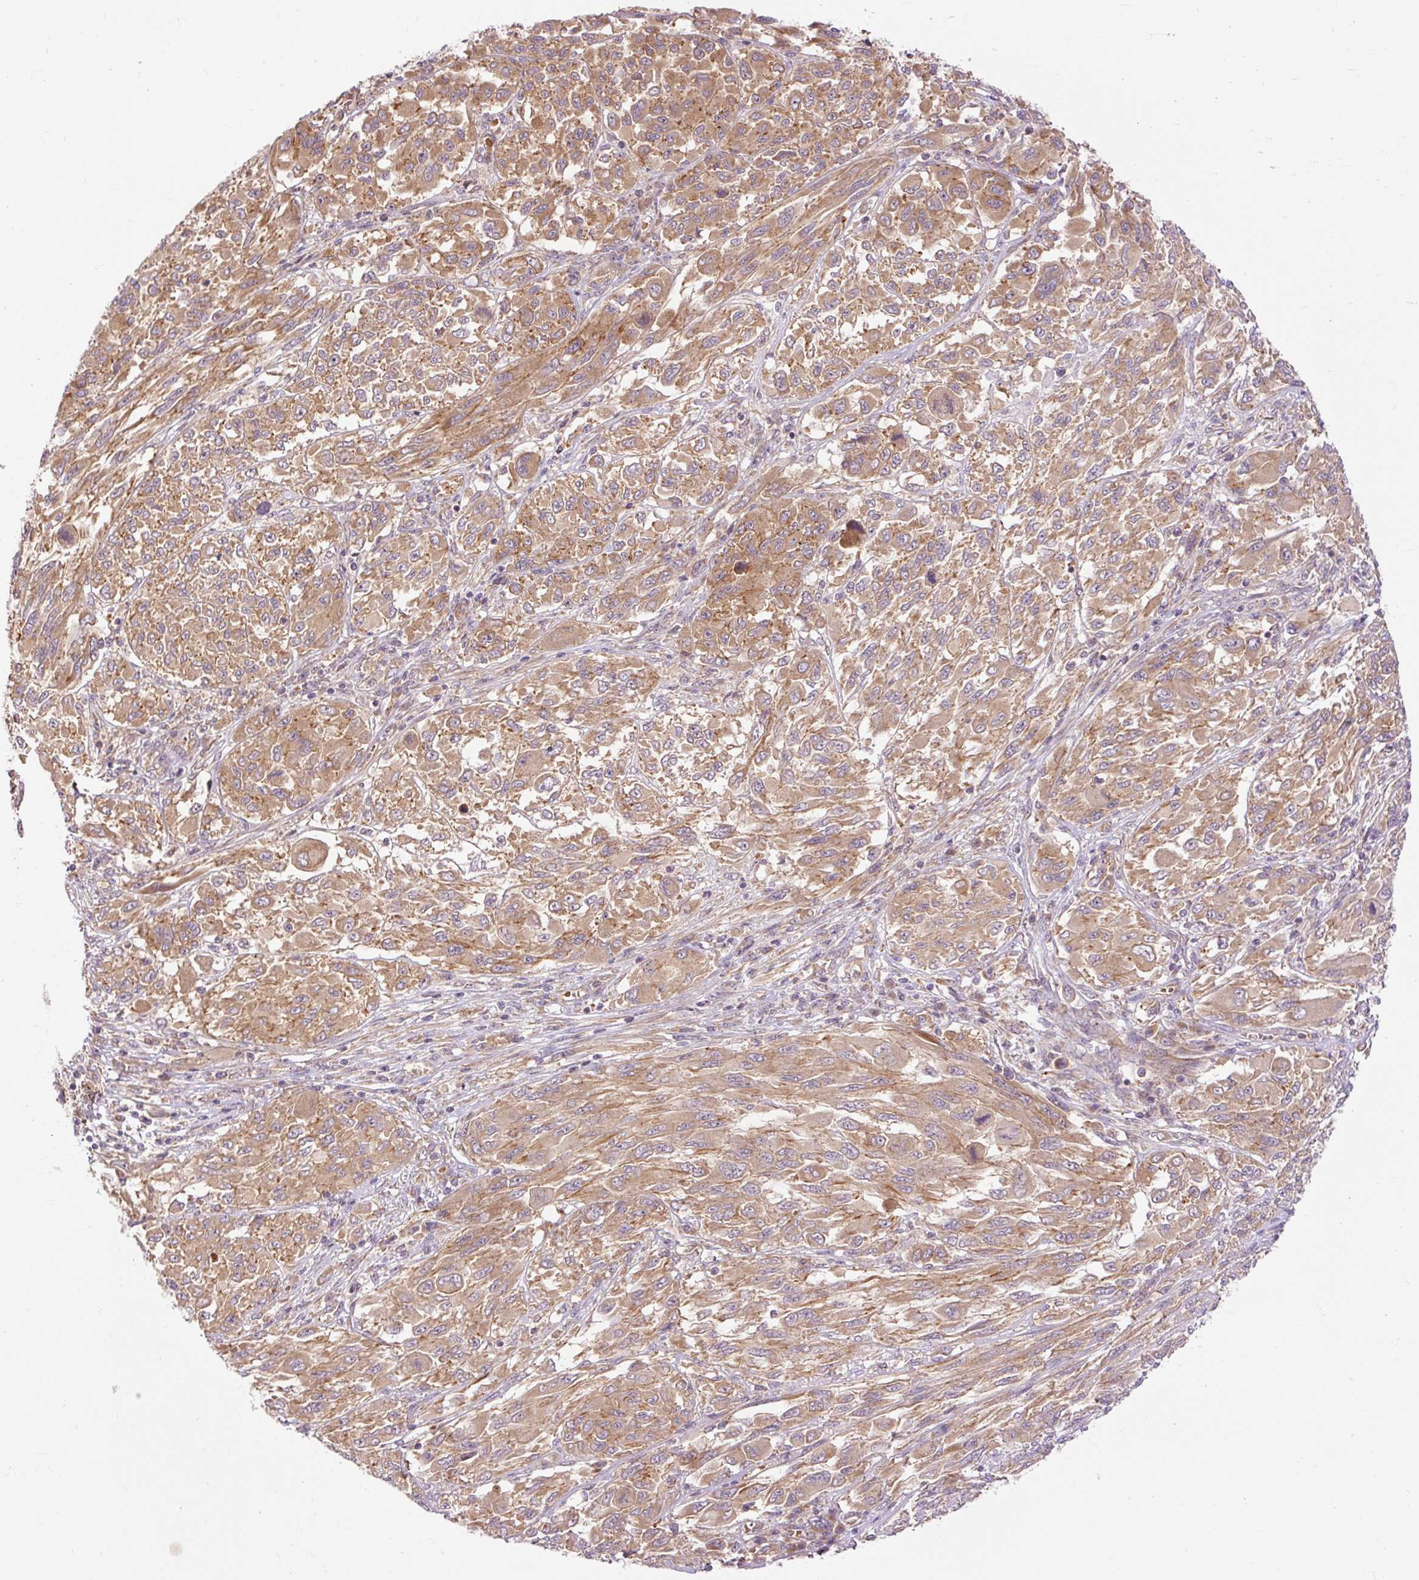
{"staining": {"intensity": "moderate", "quantity": ">75%", "location": "cytoplasmic/membranous"}, "tissue": "melanoma", "cell_type": "Tumor cells", "image_type": "cancer", "snomed": [{"axis": "morphology", "description": "Malignant melanoma, NOS"}, {"axis": "topography", "description": "Skin"}], "caption": "Protein analysis of malignant melanoma tissue shows moderate cytoplasmic/membranous staining in approximately >75% of tumor cells.", "gene": "RIPOR3", "patient": {"sex": "female", "age": 91}}